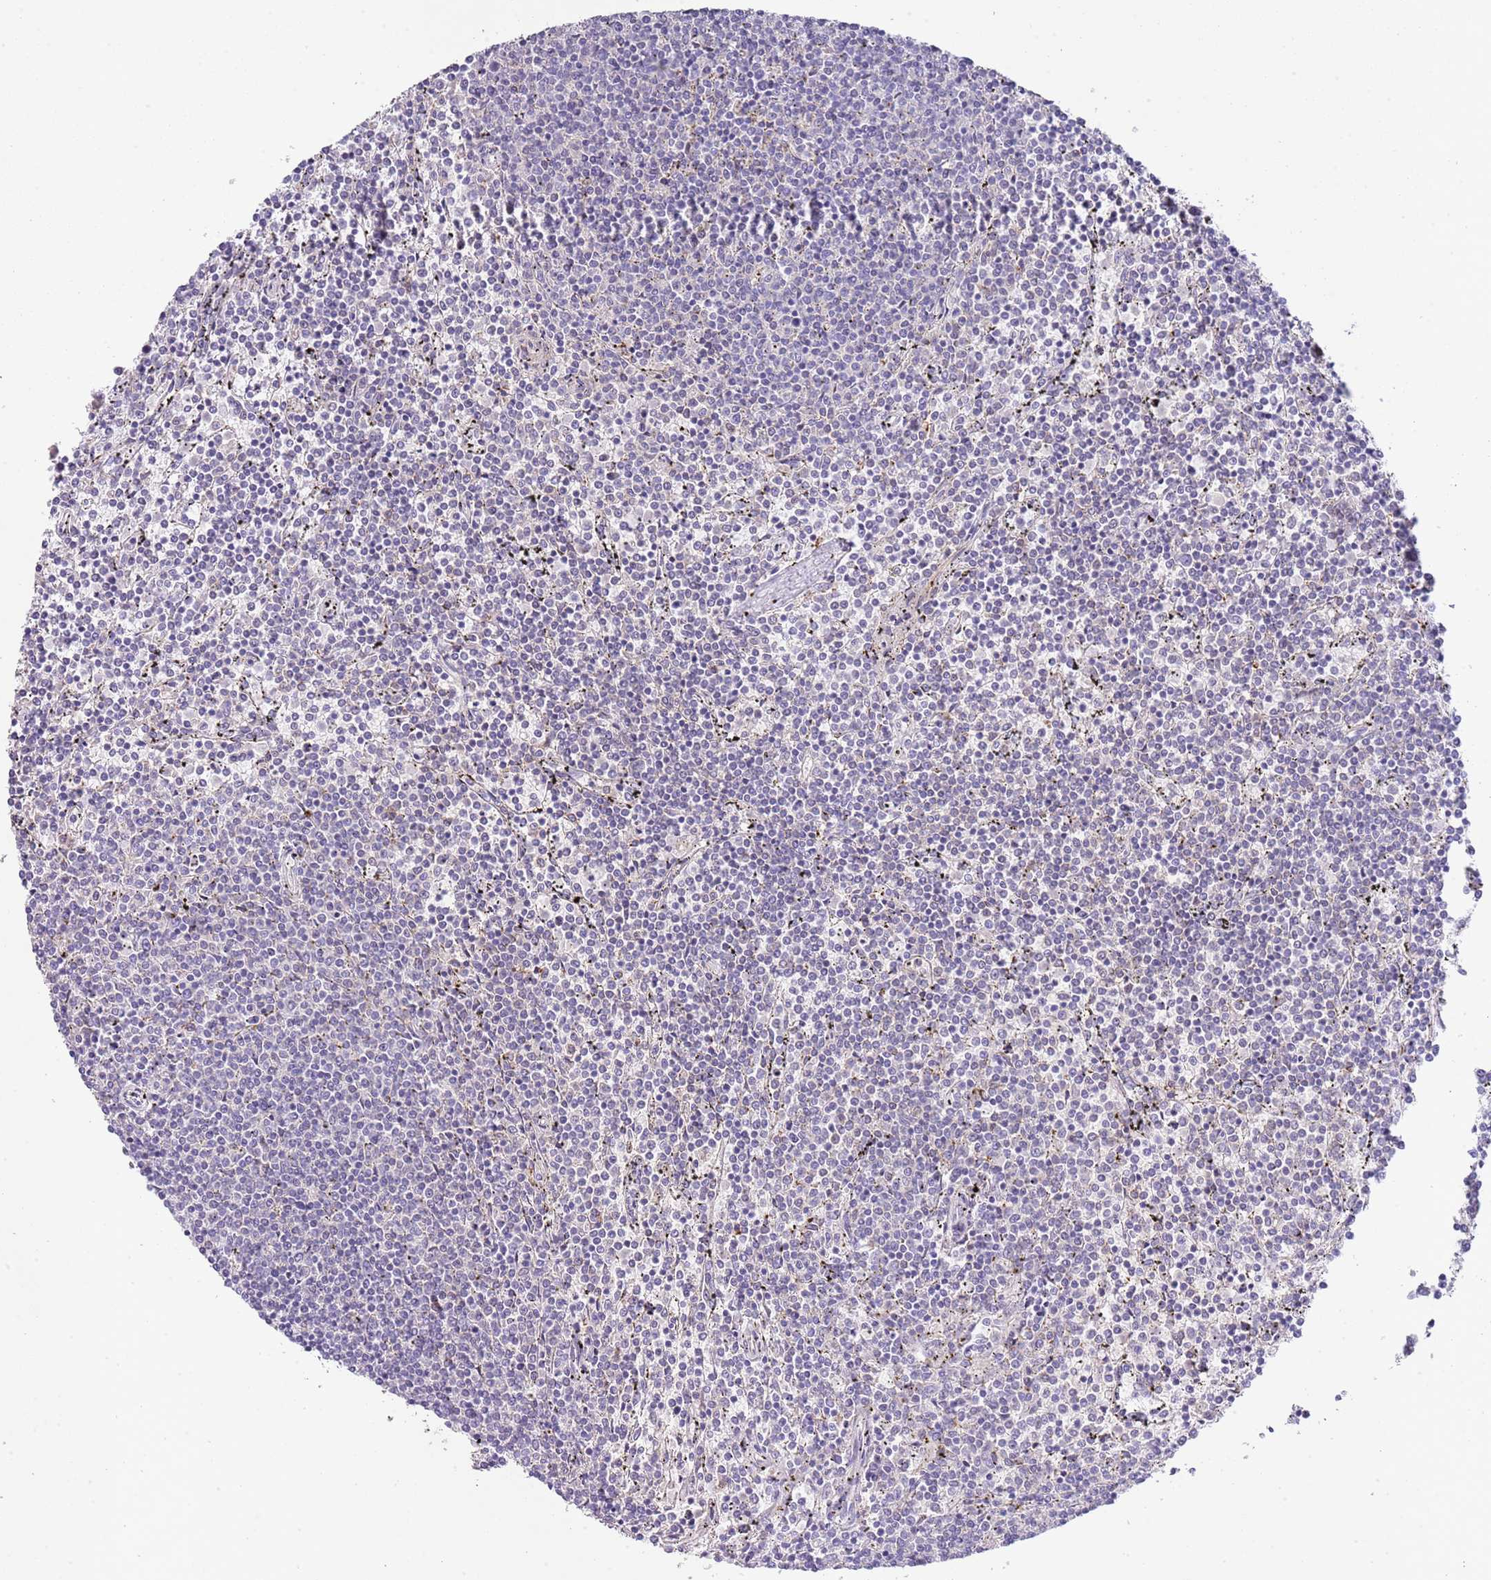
{"staining": {"intensity": "negative", "quantity": "none", "location": "none"}, "tissue": "lymphoma", "cell_type": "Tumor cells", "image_type": "cancer", "snomed": [{"axis": "morphology", "description": "Malignant lymphoma, non-Hodgkin's type, Low grade"}, {"axis": "topography", "description": "Spleen"}], "caption": "IHC photomicrograph of neoplastic tissue: human lymphoma stained with DAB (3,3'-diaminobenzidine) reveals no significant protein expression in tumor cells.", "gene": "ABHD17A", "patient": {"sex": "female", "age": 50}}